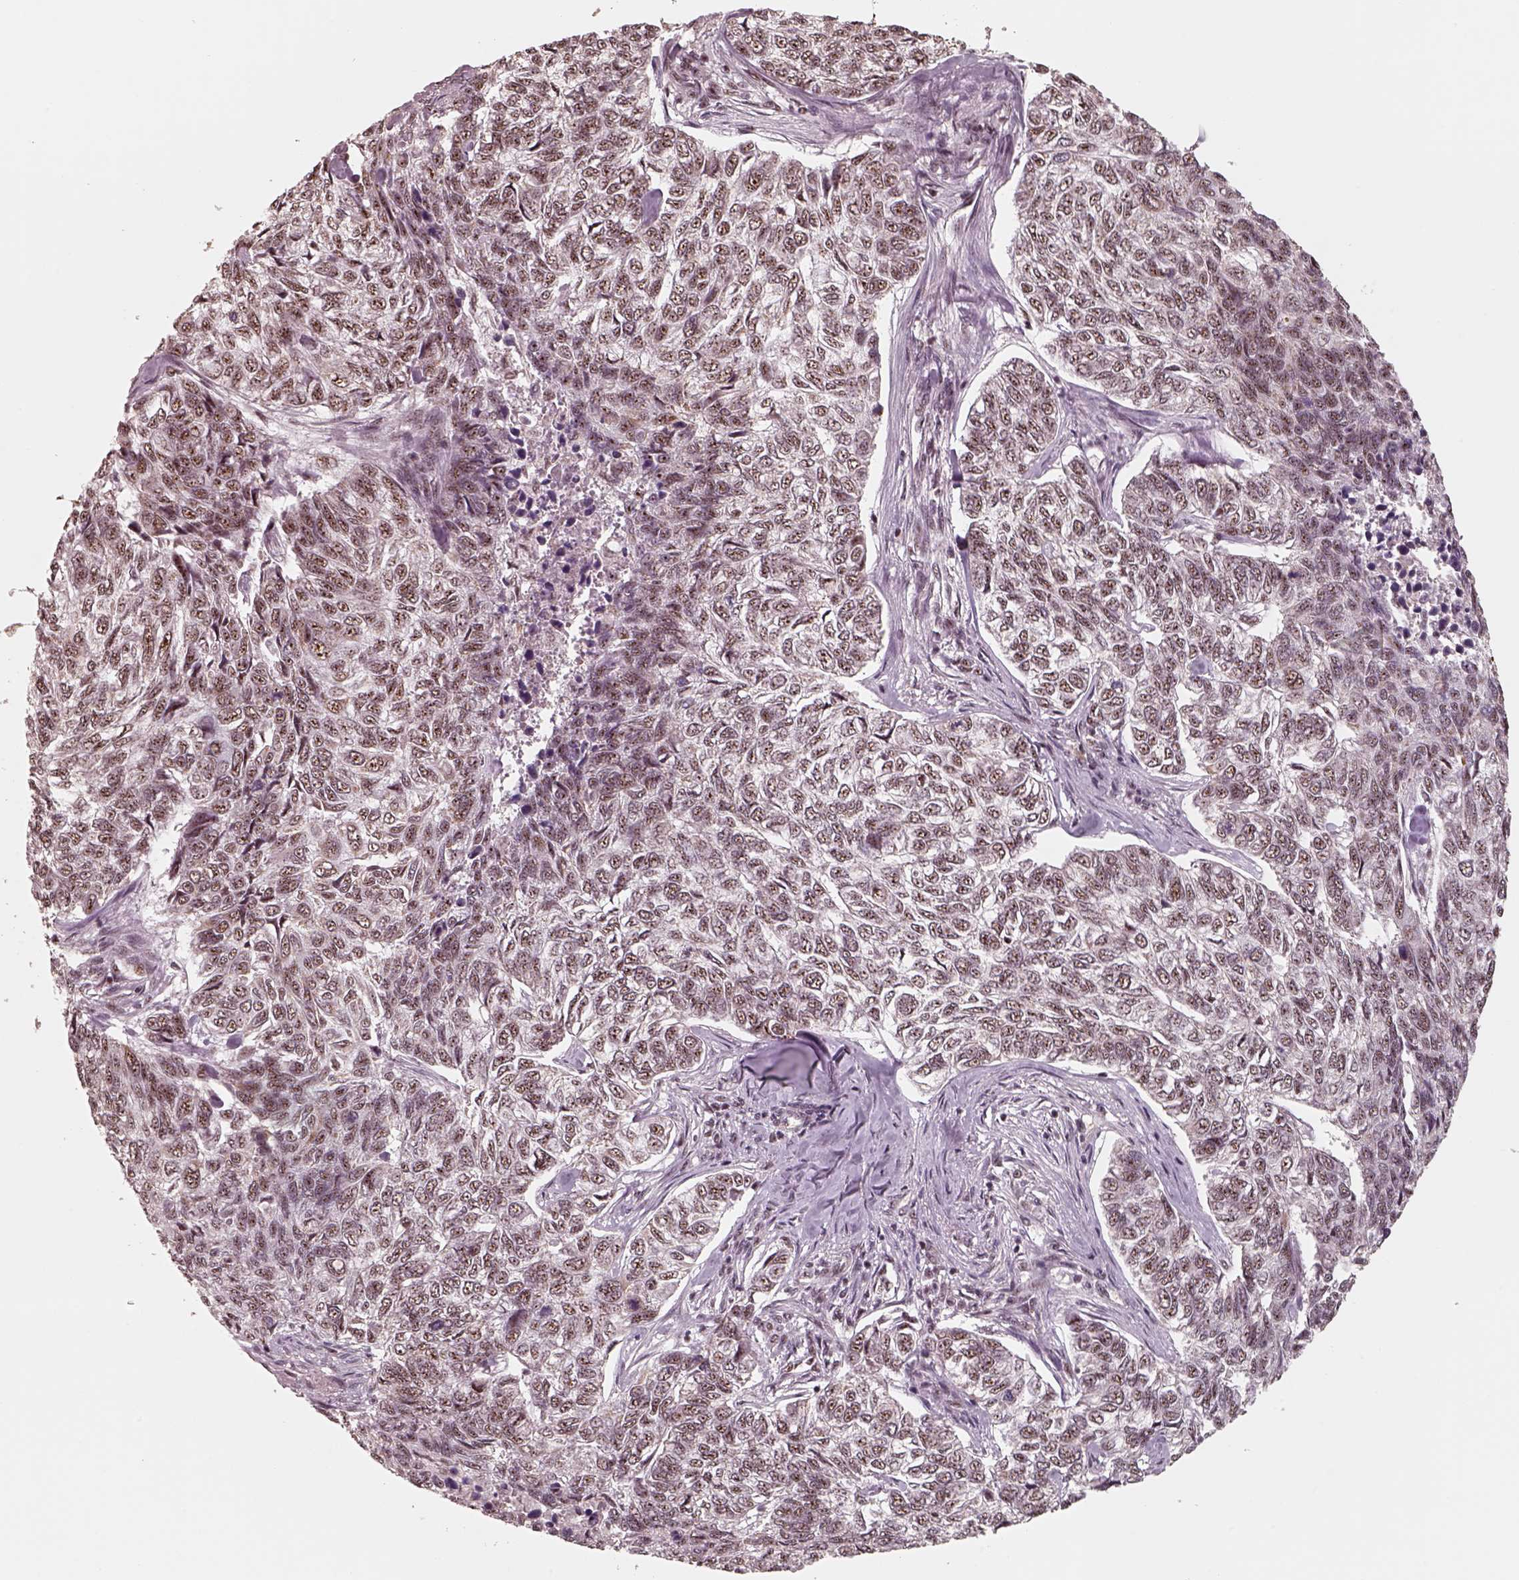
{"staining": {"intensity": "weak", "quantity": ">75%", "location": "nuclear"}, "tissue": "skin cancer", "cell_type": "Tumor cells", "image_type": "cancer", "snomed": [{"axis": "morphology", "description": "Basal cell carcinoma"}, {"axis": "topography", "description": "Skin"}], "caption": "Immunohistochemistry of skin basal cell carcinoma displays low levels of weak nuclear staining in about >75% of tumor cells. (Stains: DAB in brown, nuclei in blue, Microscopy: brightfield microscopy at high magnification).", "gene": "ATXN7L3", "patient": {"sex": "female", "age": 65}}